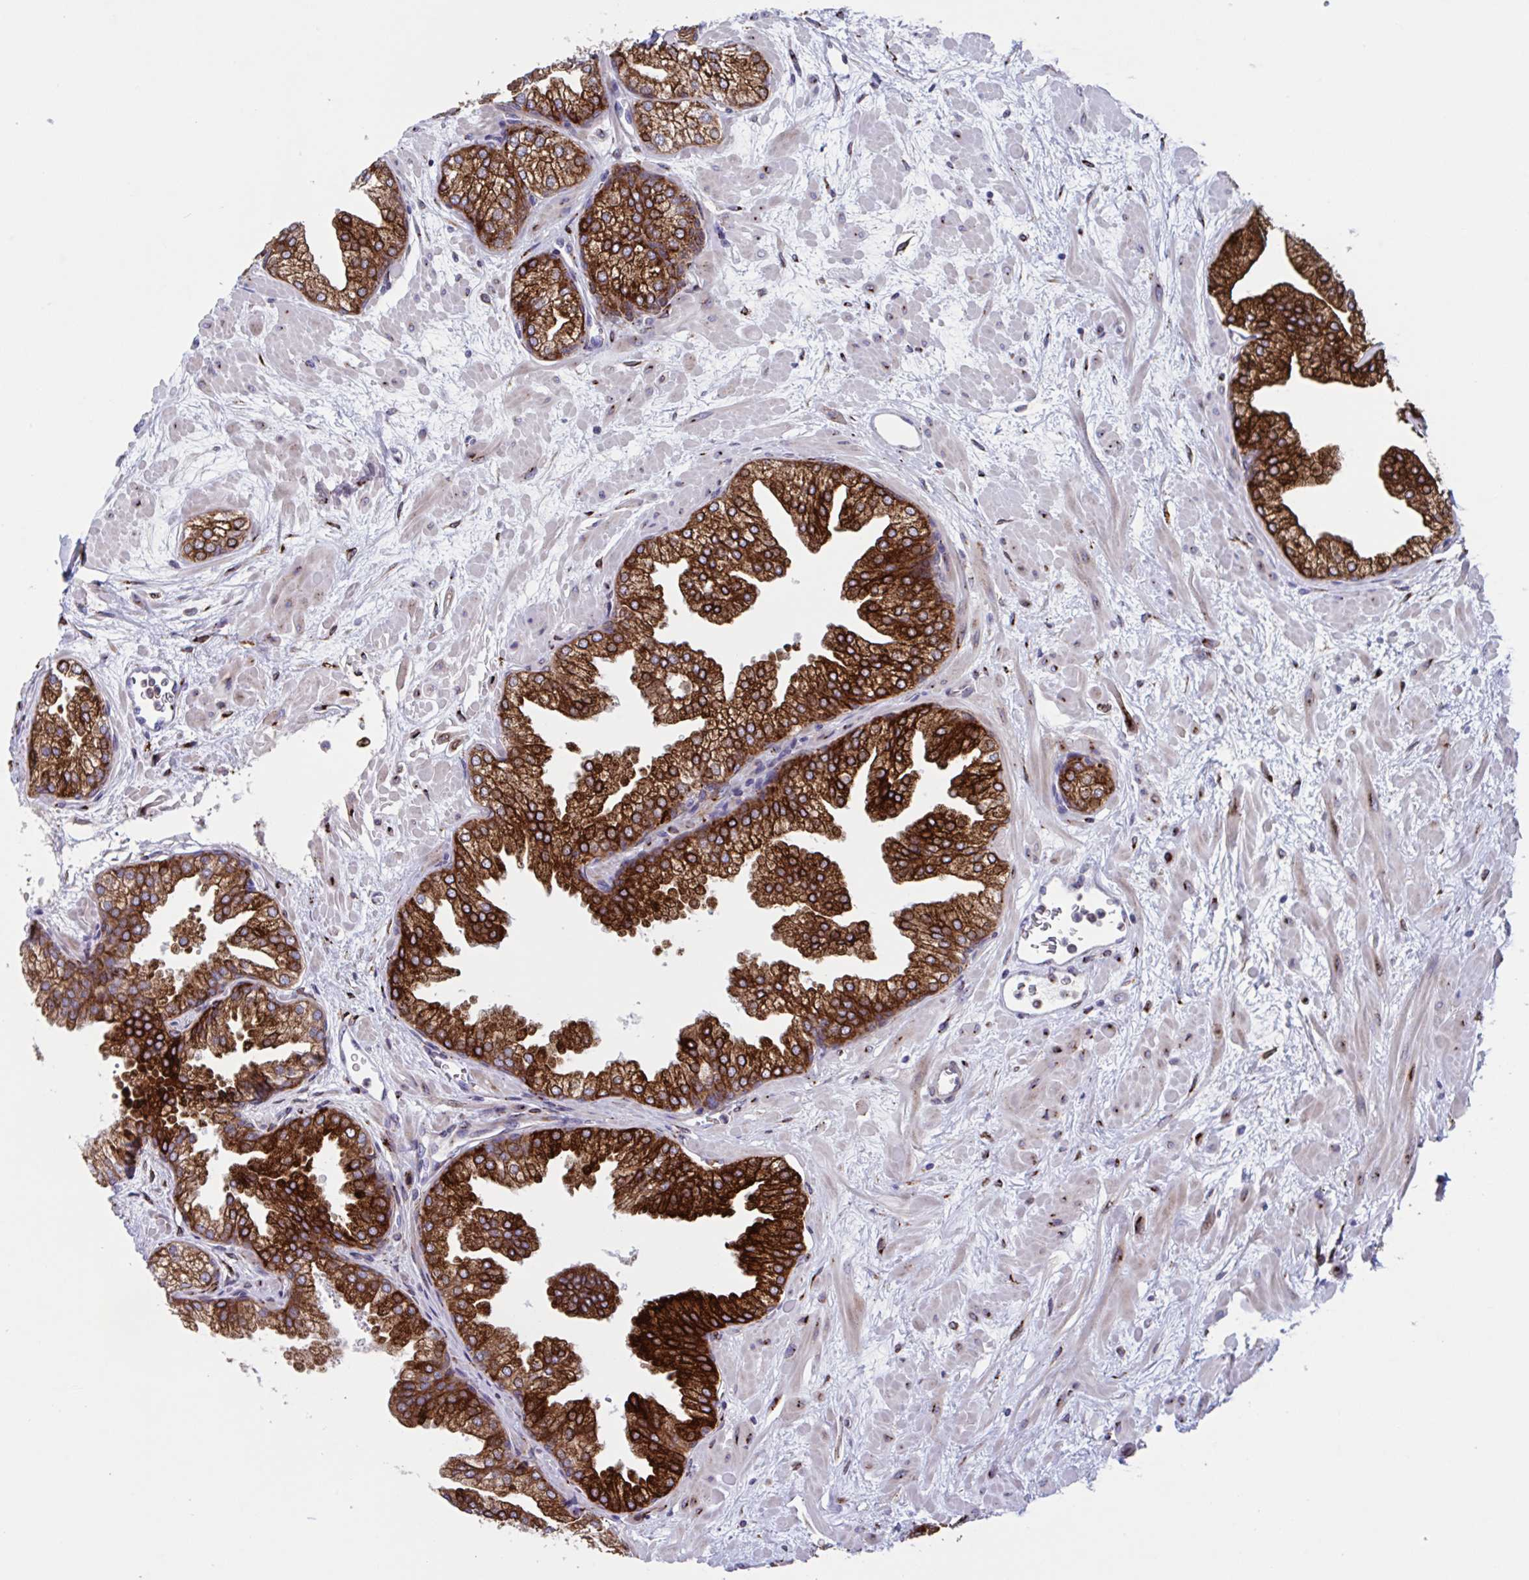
{"staining": {"intensity": "strong", "quantity": ">75%", "location": "cytoplasmic/membranous"}, "tissue": "prostate", "cell_type": "Glandular cells", "image_type": "normal", "snomed": [{"axis": "morphology", "description": "Normal tissue, NOS"}, {"axis": "topography", "description": "Prostate"}], "caption": "The photomicrograph exhibits immunohistochemical staining of normal prostate. There is strong cytoplasmic/membranous positivity is seen in approximately >75% of glandular cells. Using DAB (3,3'-diaminobenzidine) (brown) and hematoxylin (blue) stains, captured at high magnification using brightfield microscopy.", "gene": "RFK", "patient": {"sex": "male", "age": 37}}